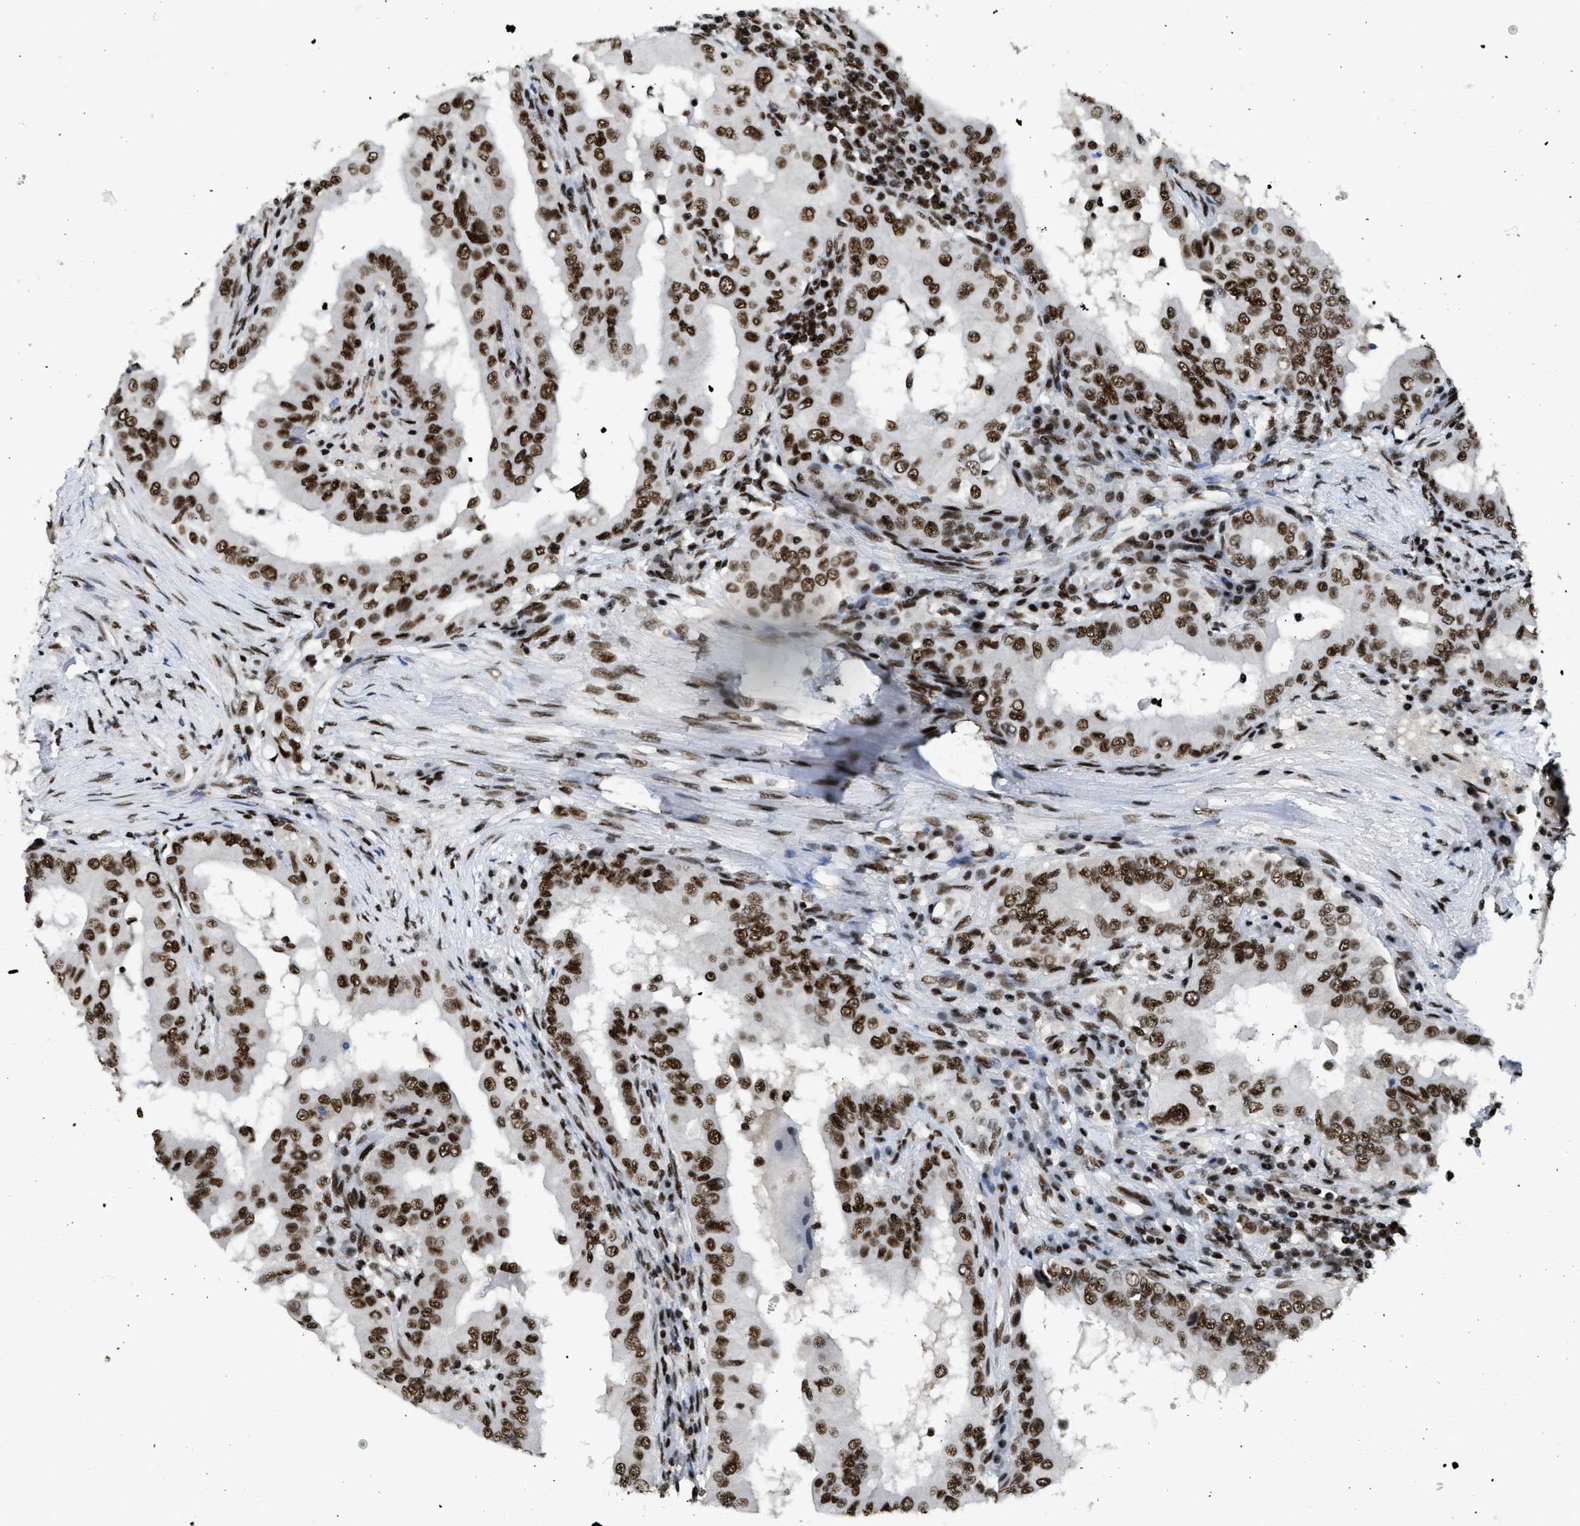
{"staining": {"intensity": "strong", "quantity": ">75%", "location": "nuclear"}, "tissue": "thyroid cancer", "cell_type": "Tumor cells", "image_type": "cancer", "snomed": [{"axis": "morphology", "description": "Papillary adenocarcinoma, NOS"}, {"axis": "topography", "description": "Thyroid gland"}], "caption": "DAB (3,3'-diaminobenzidine) immunohistochemical staining of papillary adenocarcinoma (thyroid) exhibits strong nuclear protein expression in about >75% of tumor cells.", "gene": "SCAF4", "patient": {"sex": "male", "age": 33}}